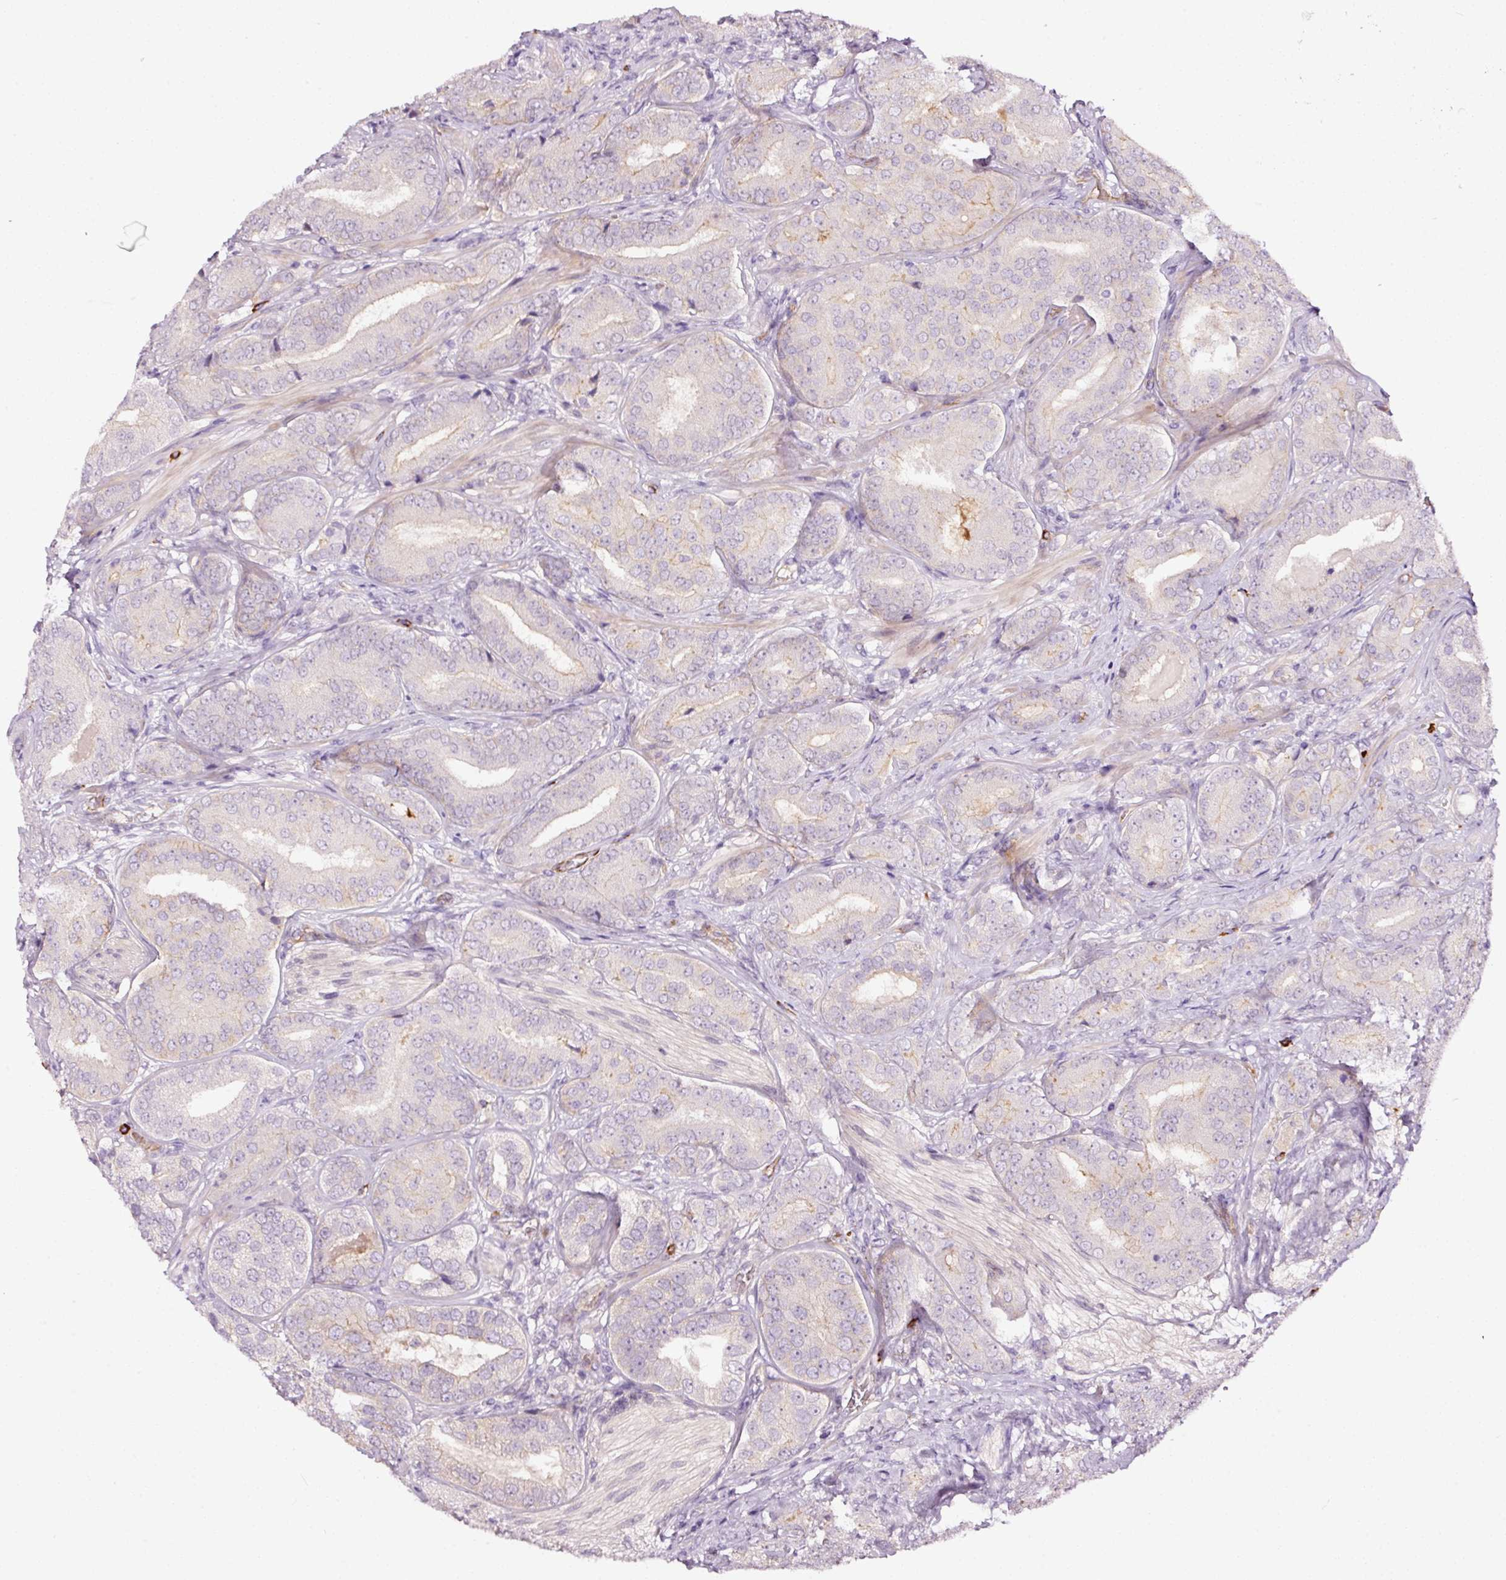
{"staining": {"intensity": "negative", "quantity": "none", "location": "none"}, "tissue": "prostate cancer", "cell_type": "Tumor cells", "image_type": "cancer", "snomed": [{"axis": "morphology", "description": "Adenocarcinoma, High grade"}, {"axis": "topography", "description": "Prostate"}], "caption": "A high-resolution histopathology image shows IHC staining of prostate cancer, which exhibits no significant positivity in tumor cells.", "gene": "ABCB4", "patient": {"sex": "male", "age": 63}}